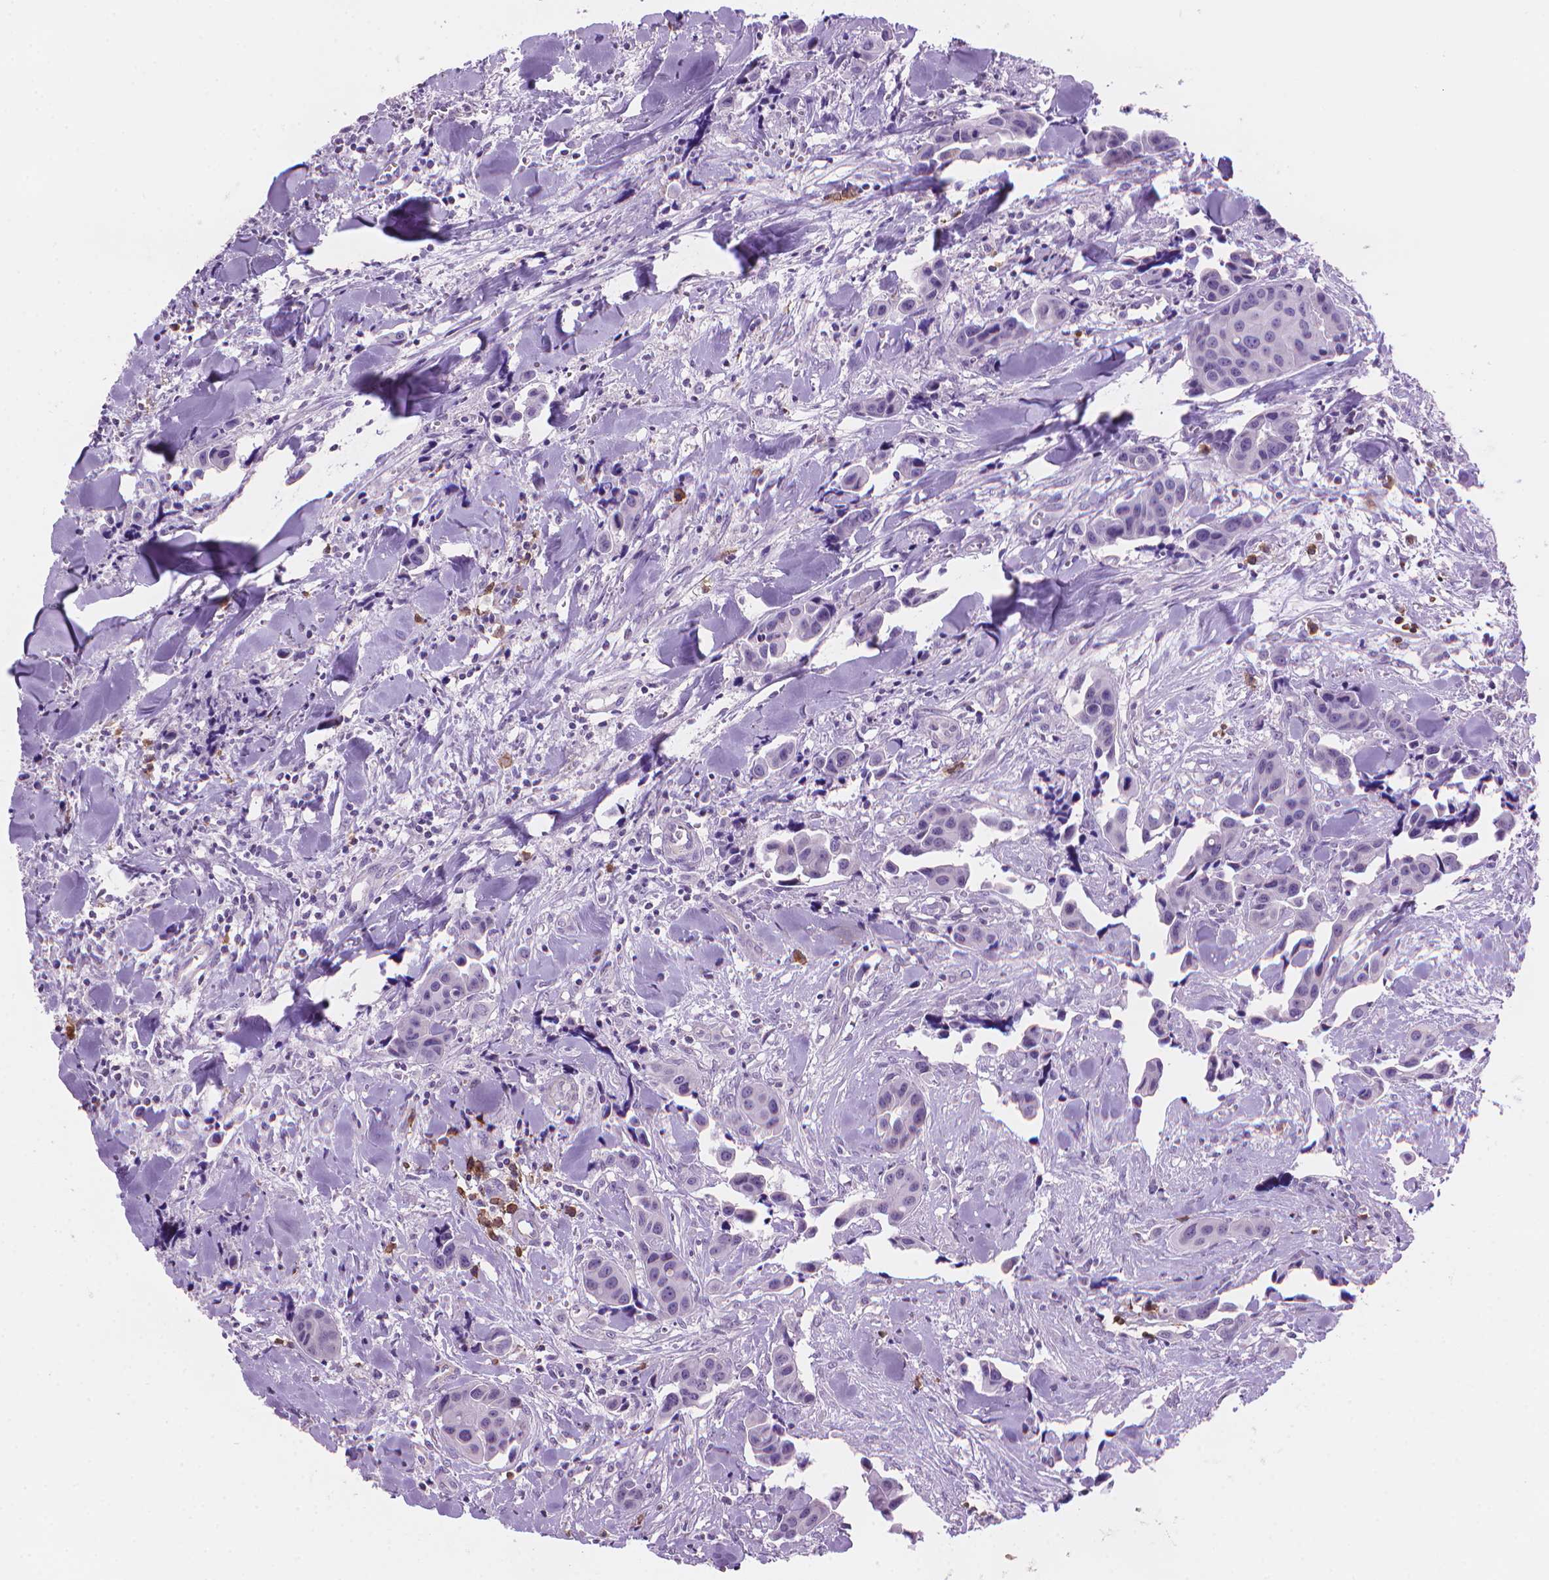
{"staining": {"intensity": "negative", "quantity": "none", "location": "none"}, "tissue": "head and neck cancer", "cell_type": "Tumor cells", "image_type": "cancer", "snomed": [{"axis": "morphology", "description": "Adenocarcinoma, NOS"}, {"axis": "topography", "description": "Head-Neck"}], "caption": "An immunohistochemistry (IHC) histopathology image of head and neck adenocarcinoma is shown. There is no staining in tumor cells of head and neck adenocarcinoma.", "gene": "TMEM184A", "patient": {"sex": "male", "age": 76}}